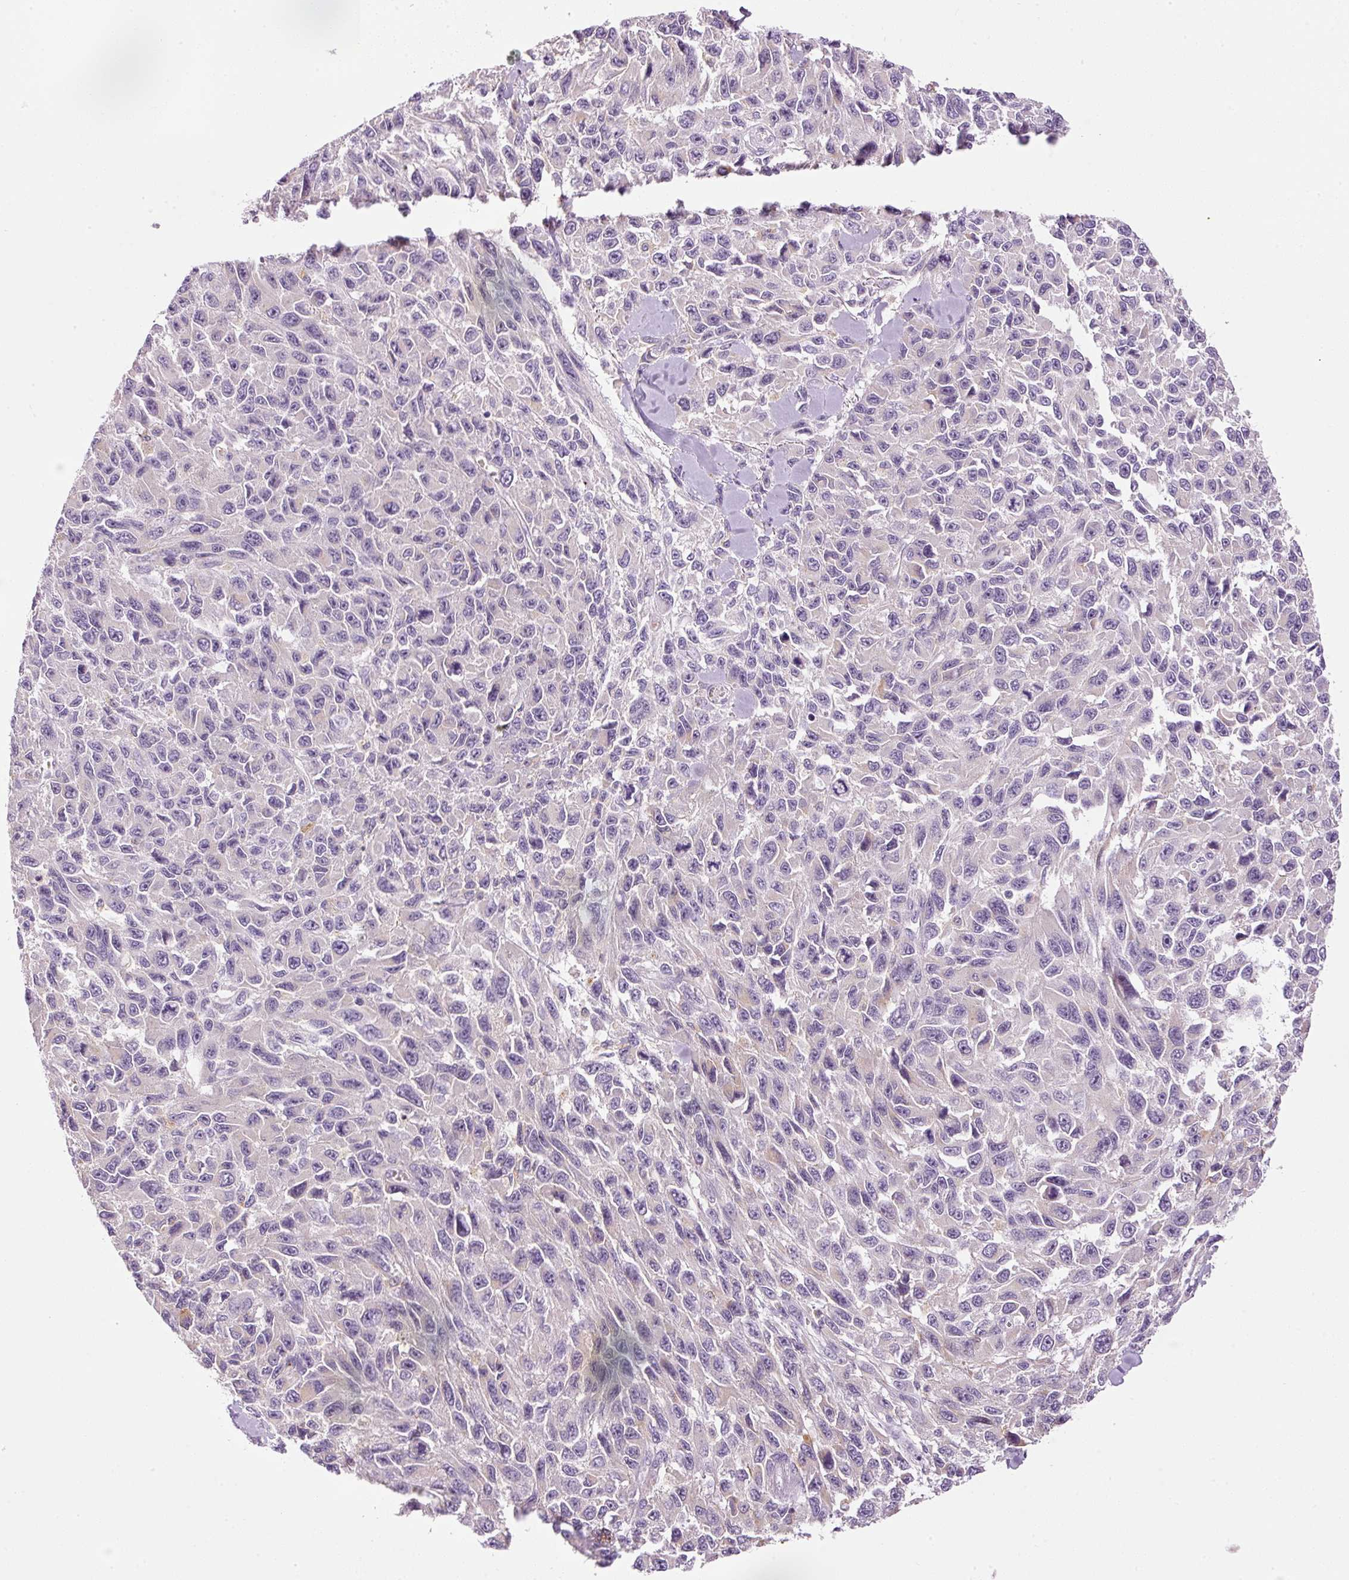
{"staining": {"intensity": "negative", "quantity": "none", "location": "none"}, "tissue": "melanoma", "cell_type": "Tumor cells", "image_type": "cancer", "snomed": [{"axis": "morphology", "description": "Malignant melanoma, NOS"}, {"axis": "topography", "description": "Skin"}], "caption": "Tumor cells show no significant staining in malignant melanoma.", "gene": "ZNF639", "patient": {"sex": "female", "age": 96}}